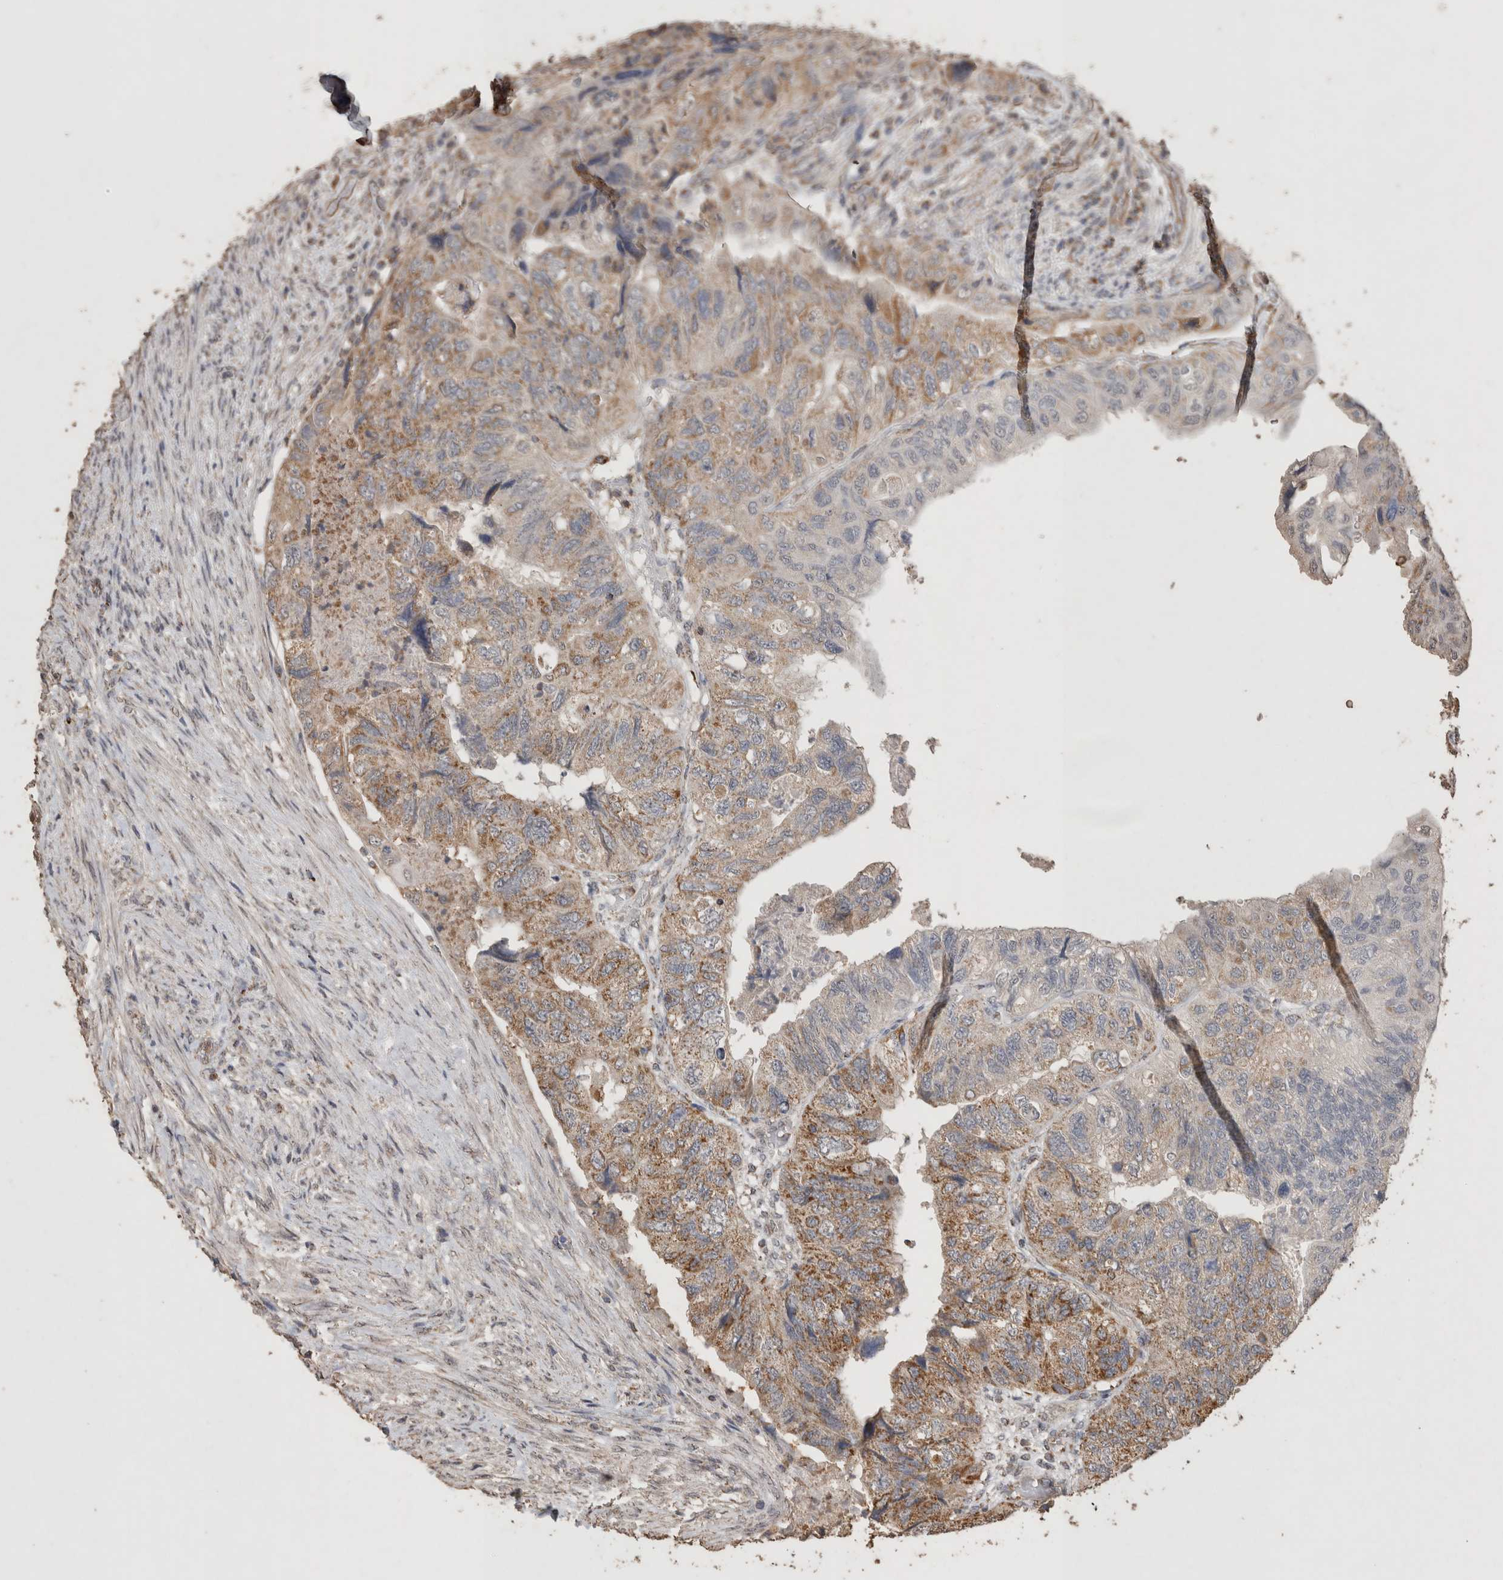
{"staining": {"intensity": "moderate", "quantity": ">75%", "location": "cytoplasmic/membranous"}, "tissue": "colorectal cancer", "cell_type": "Tumor cells", "image_type": "cancer", "snomed": [{"axis": "morphology", "description": "Adenocarcinoma, NOS"}, {"axis": "topography", "description": "Rectum"}], "caption": "Immunohistochemical staining of colorectal cancer (adenocarcinoma) exhibits medium levels of moderate cytoplasmic/membranous protein expression in about >75% of tumor cells. The staining is performed using DAB brown chromogen to label protein expression. The nuclei are counter-stained blue using hematoxylin.", "gene": "ACADM", "patient": {"sex": "male", "age": 63}}